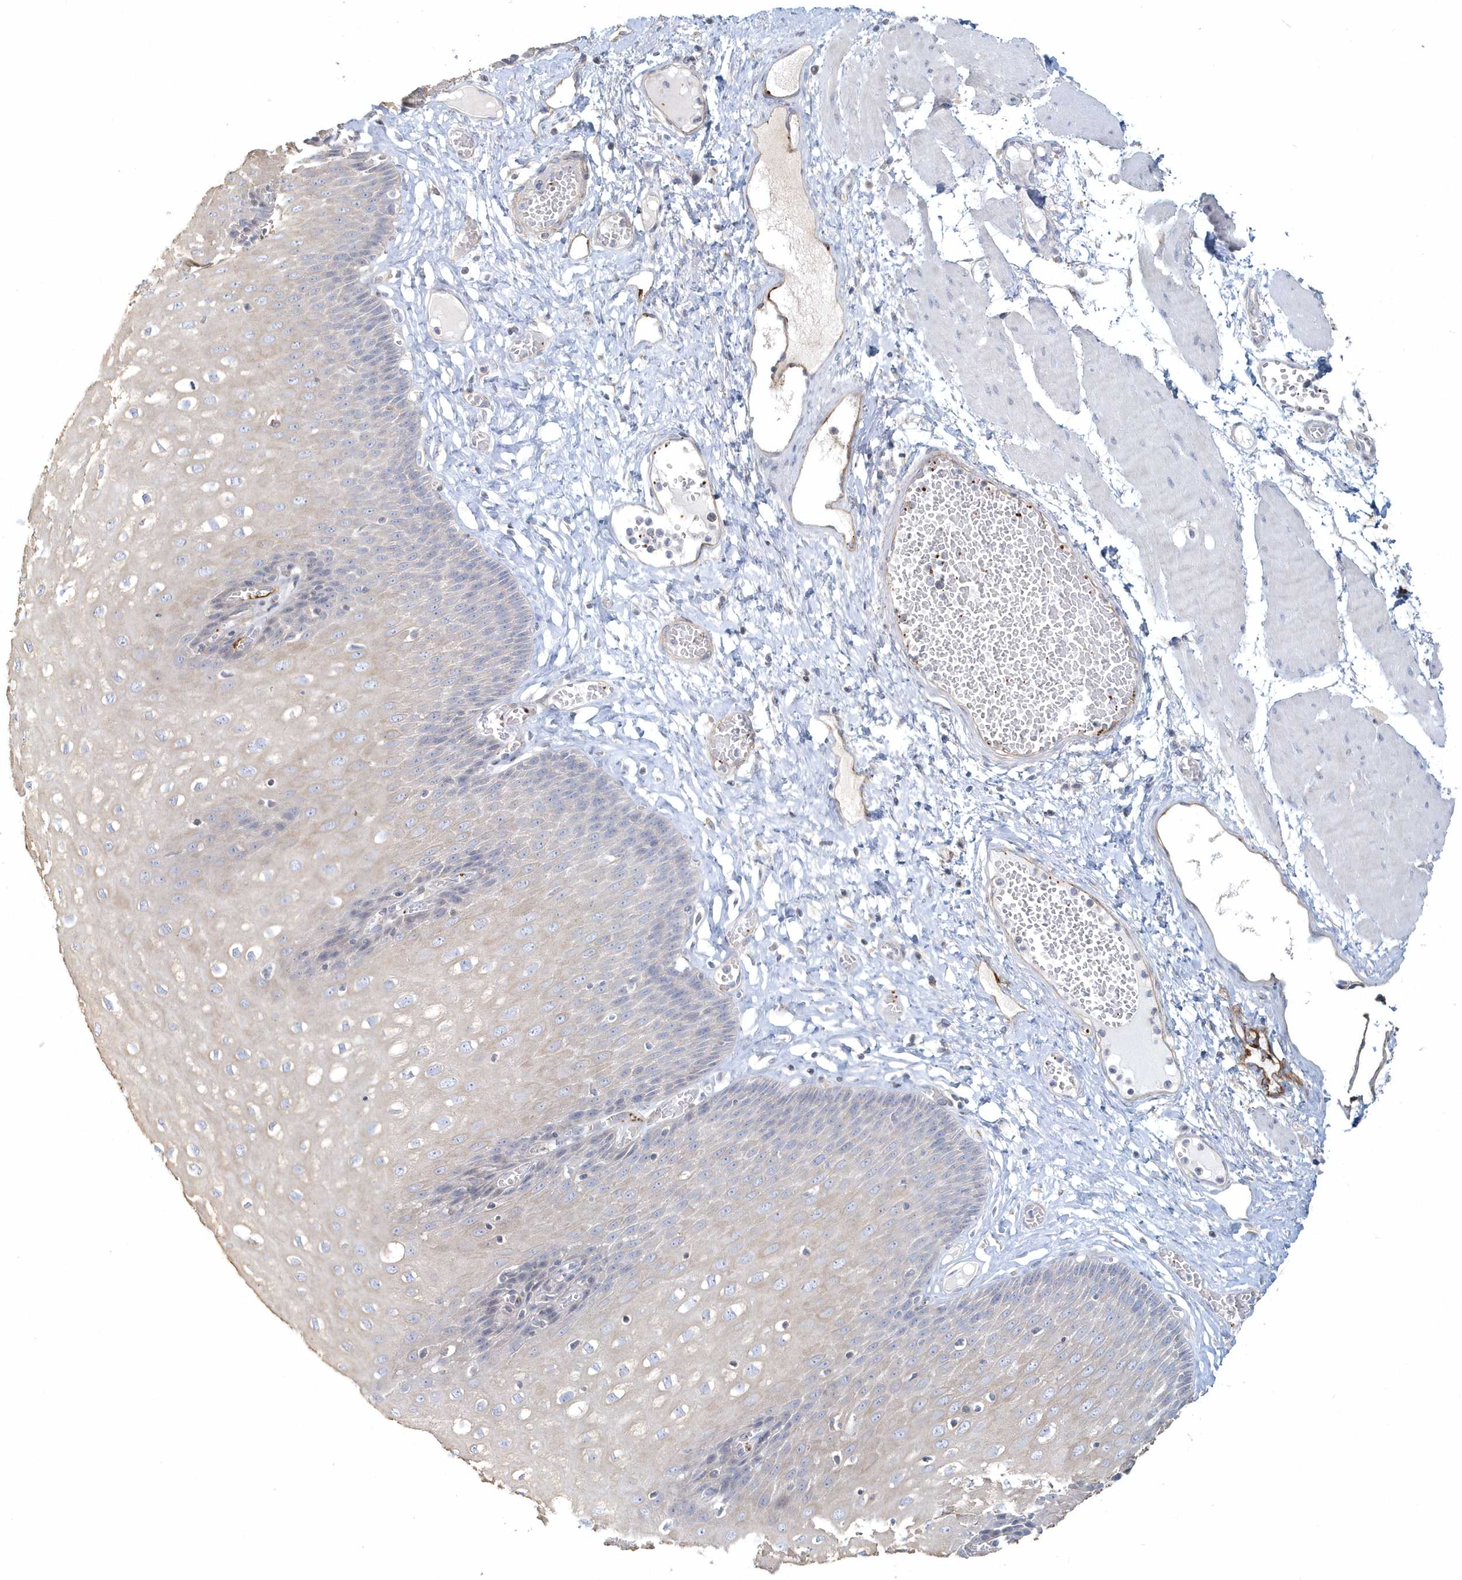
{"staining": {"intensity": "weak", "quantity": "<25%", "location": "cytoplasmic/membranous"}, "tissue": "esophagus", "cell_type": "Squamous epithelial cells", "image_type": "normal", "snomed": [{"axis": "morphology", "description": "Normal tissue, NOS"}, {"axis": "topography", "description": "Esophagus"}], "caption": "Human esophagus stained for a protein using IHC displays no expression in squamous epithelial cells.", "gene": "MMRN1", "patient": {"sex": "male", "age": 60}}